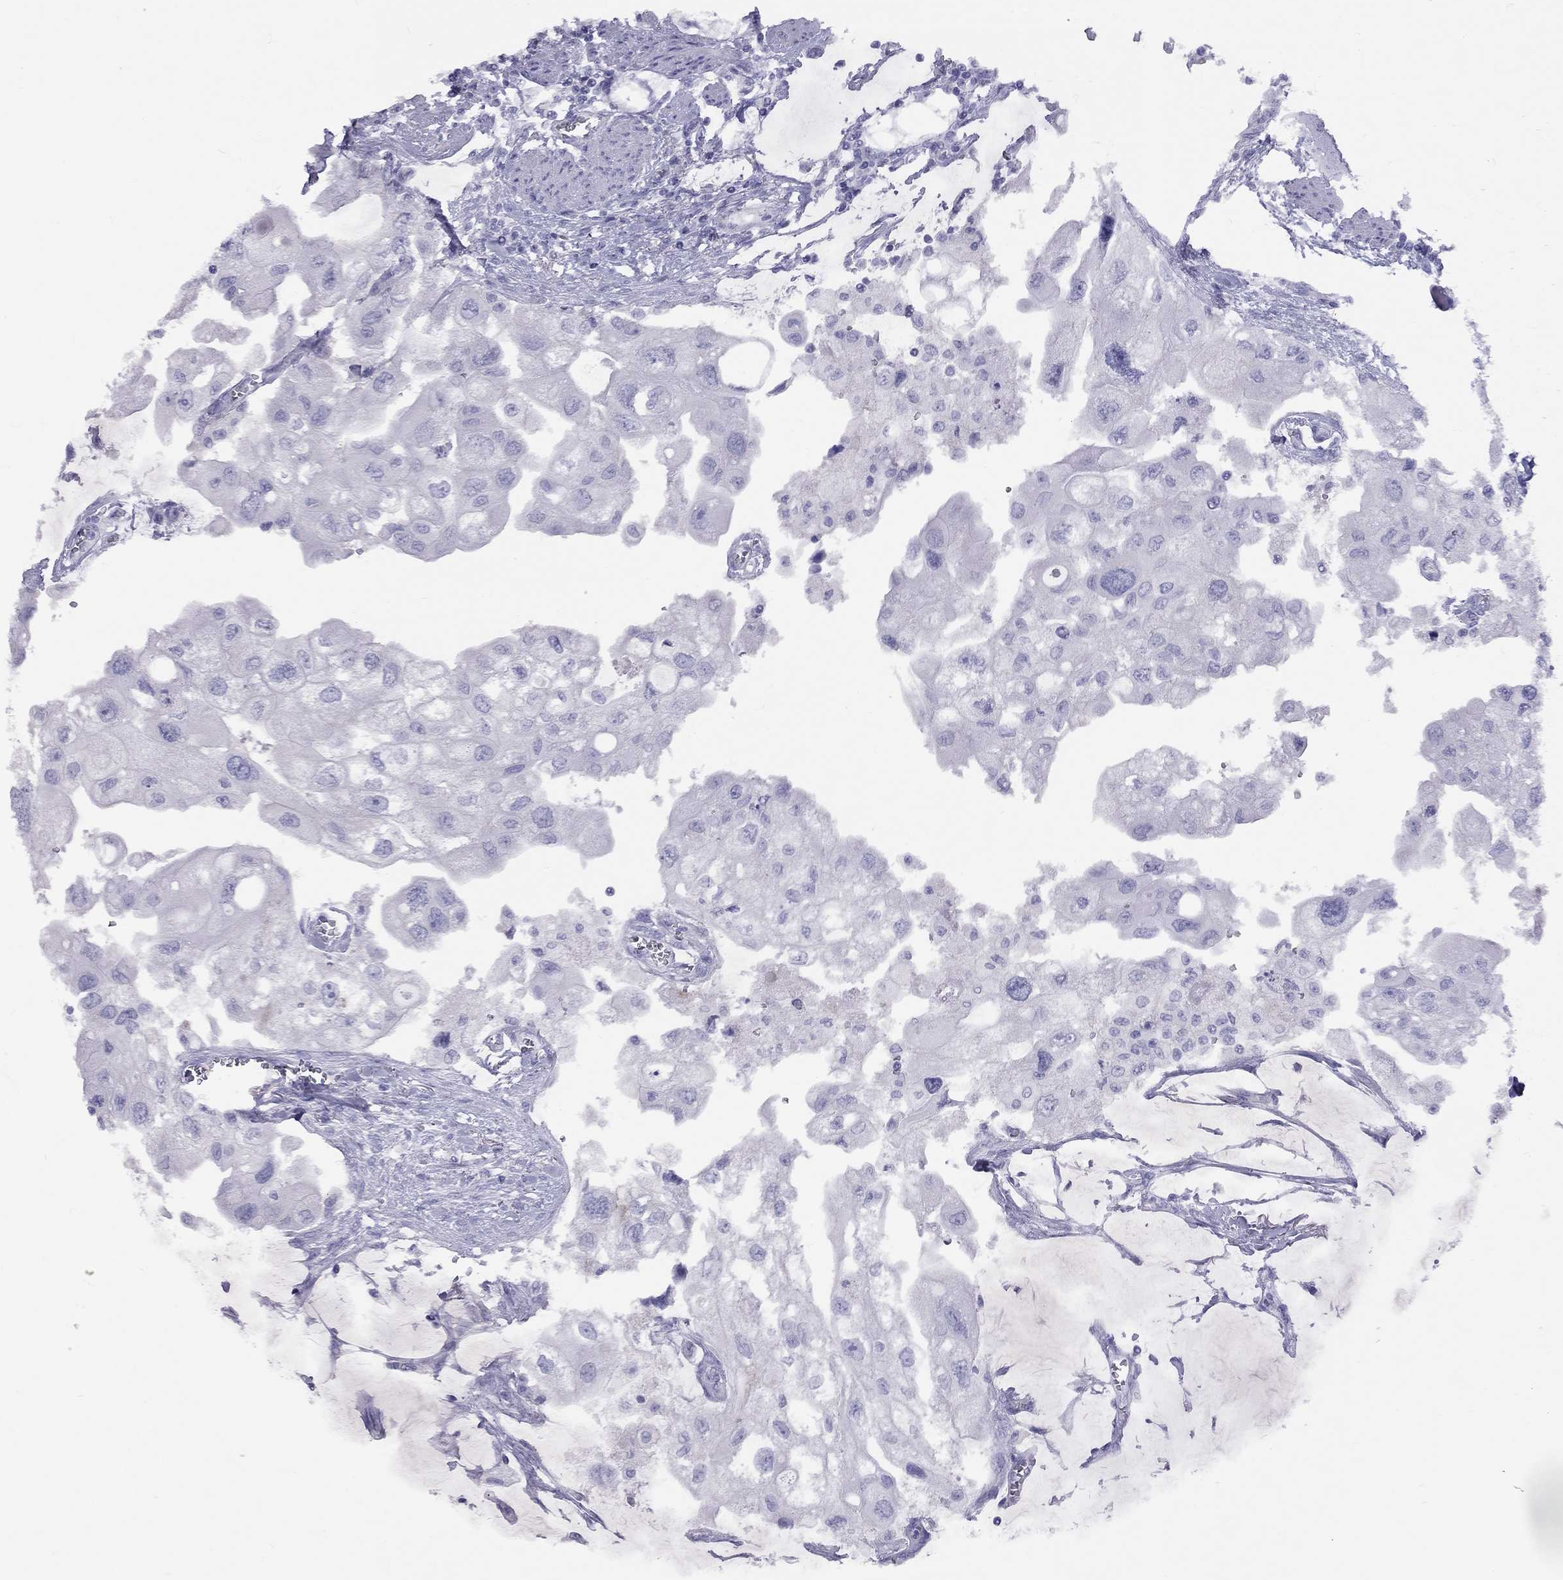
{"staining": {"intensity": "negative", "quantity": "none", "location": "none"}, "tissue": "urothelial cancer", "cell_type": "Tumor cells", "image_type": "cancer", "snomed": [{"axis": "morphology", "description": "Urothelial carcinoma, High grade"}, {"axis": "topography", "description": "Urinary bladder"}], "caption": "Tumor cells show no significant protein staining in high-grade urothelial carcinoma.", "gene": "FSCN3", "patient": {"sex": "male", "age": 59}}